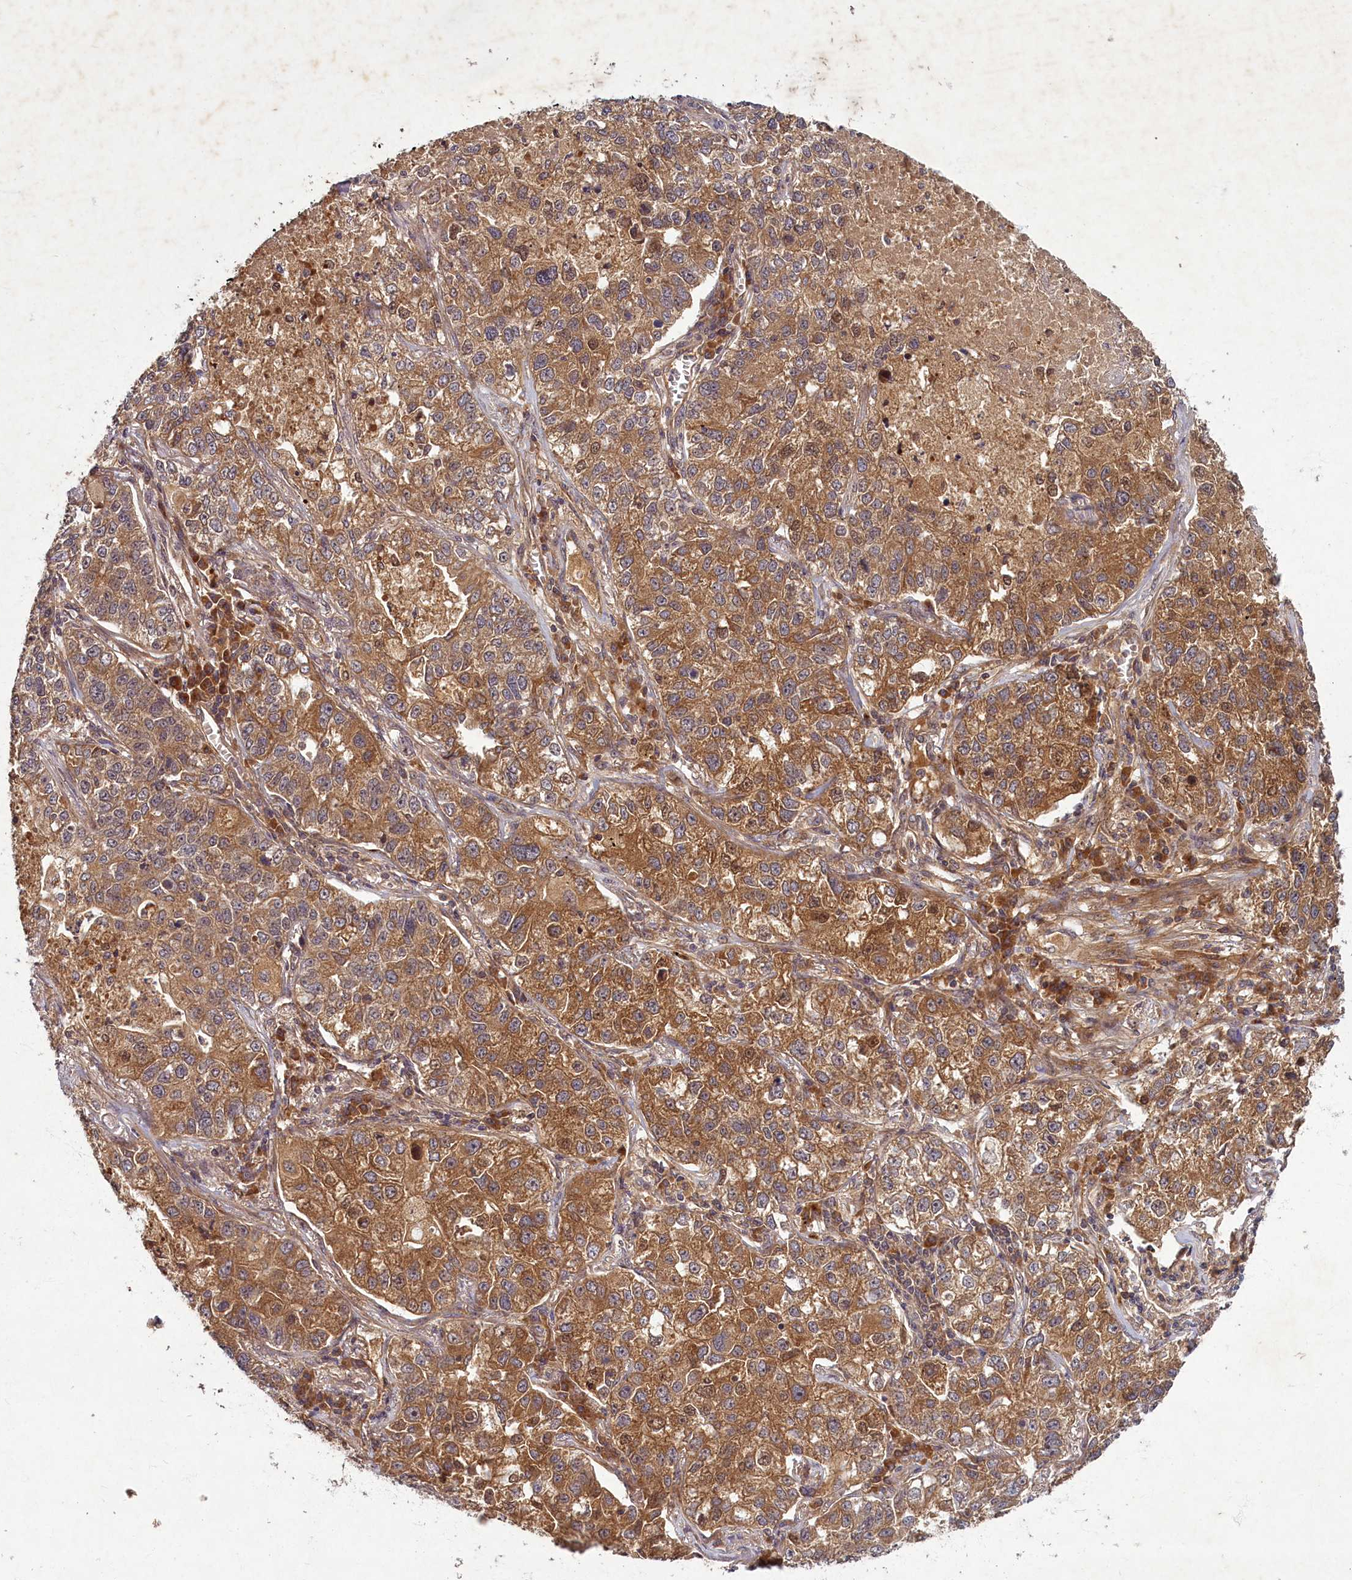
{"staining": {"intensity": "moderate", "quantity": ">75%", "location": "cytoplasmic/membranous"}, "tissue": "lung cancer", "cell_type": "Tumor cells", "image_type": "cancer", "snomed": [{"axis": "morphology", "description": "Adenocarcinoma, NOS"}, {"axis": "topography", "description": "Lung"}], "caption": "High-power microscopy captured an immunohistochemistry (IHC) histopathology image of adenocarcinoma (lung), revealing moderate cytoplasmic/membranous expression in approximately >75% of tumor cells. The staining is performed using DAB brown chromogen to label protein expression. The nuclei are counter-stained blue using hematoxylin.", "gene": "BICD1", "patient": {"sex": "male", "age": 49}}